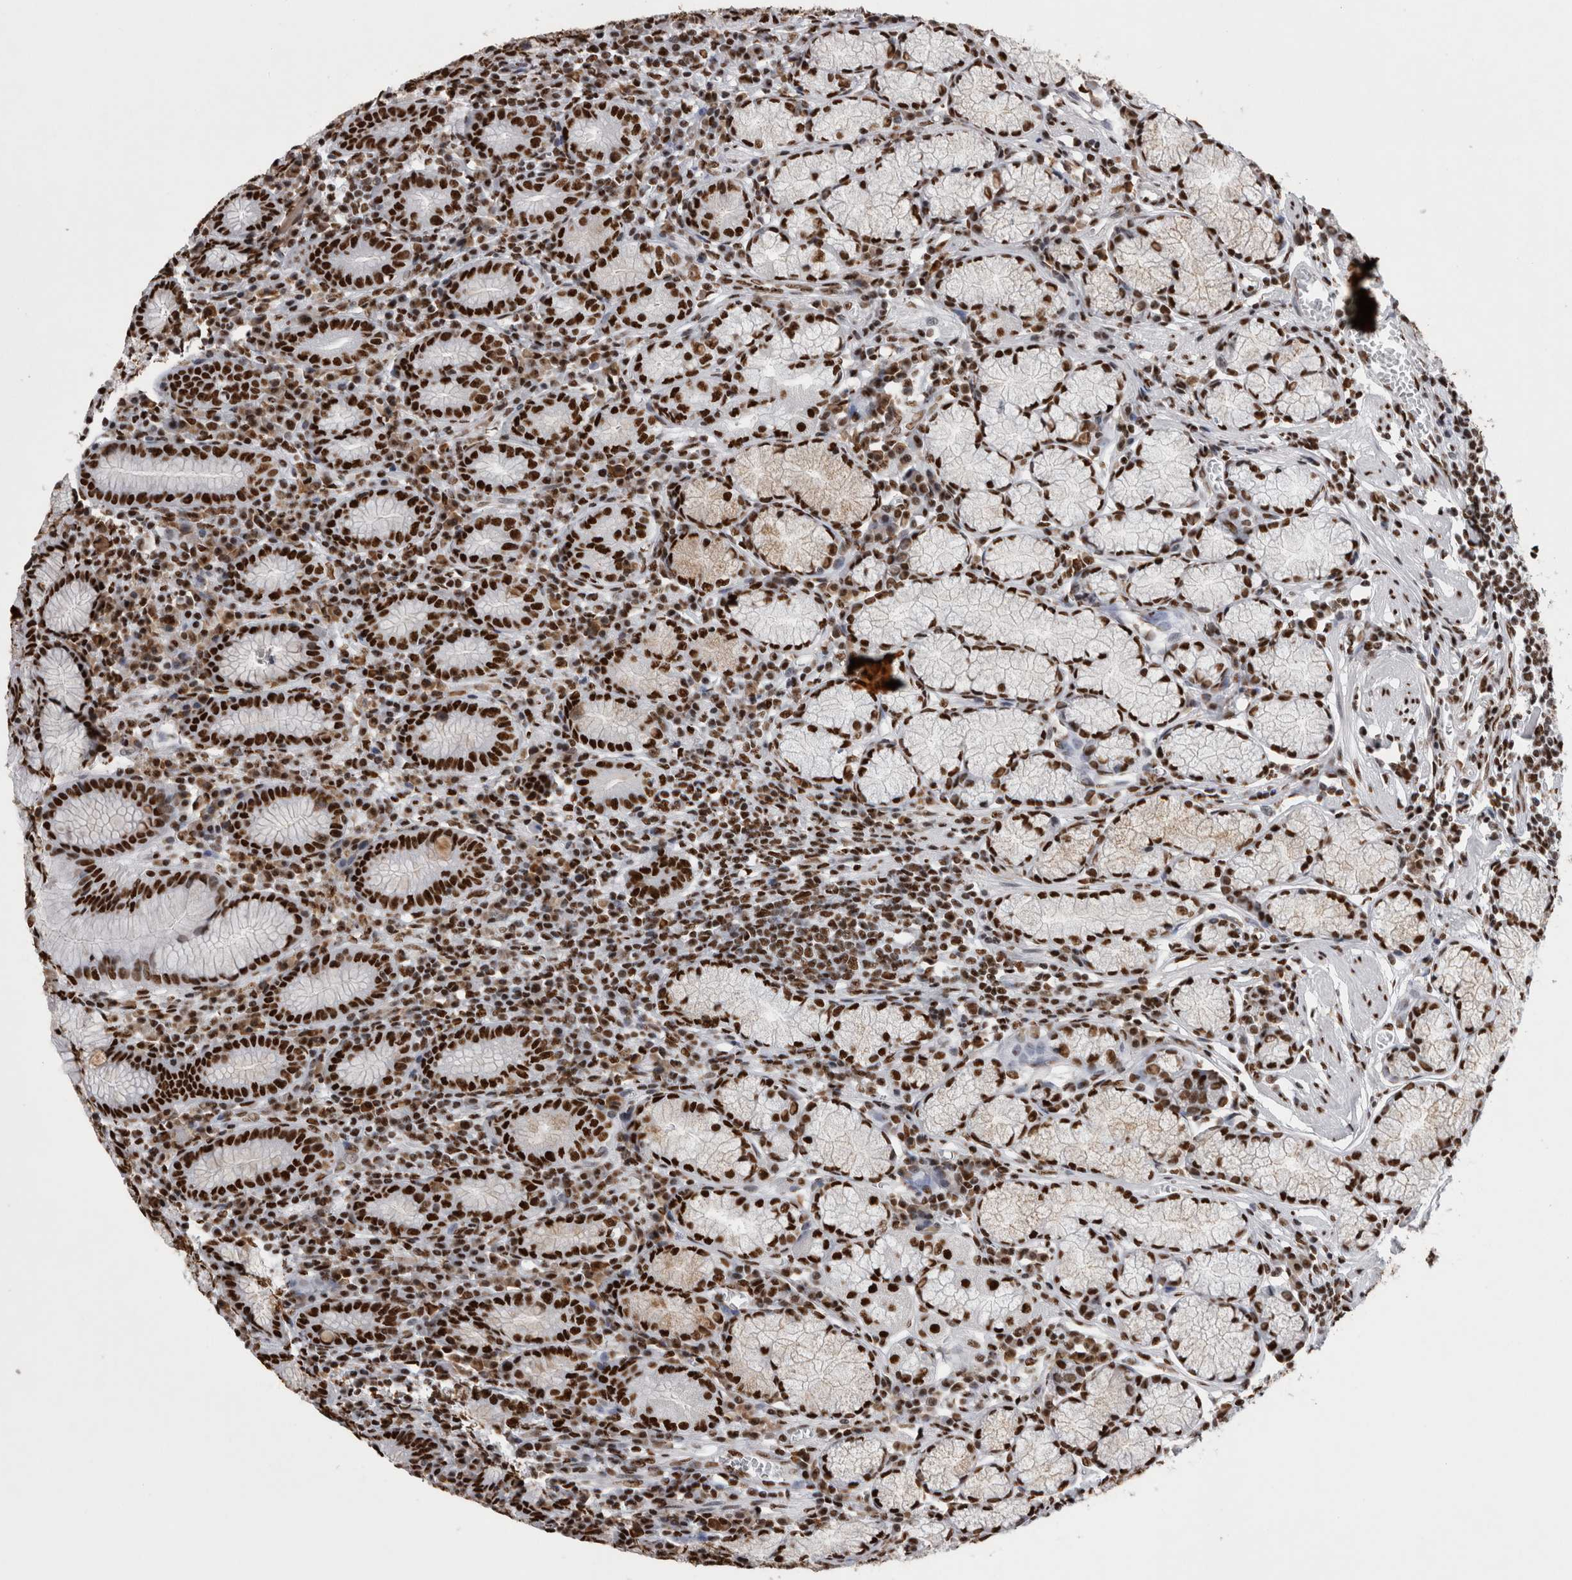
{"staining": {"intensity": "strong", "quantity": "25%-75%", "location": "nuclear"}, "tissue": "stomach", "cell_type": "Glandular cells", "image_type": "normal", "snomed": [{"axis": "morphology", "description": "Normal tissue, NOS"}, {"axis": "topography", "description": "Stomach"}], "caption": "A brown stain labels strong nuclear expression of a protein in glandular cells of benign stomach.", "gene": "ALPK3", "patient": {"sex": "male", "age": 55}}